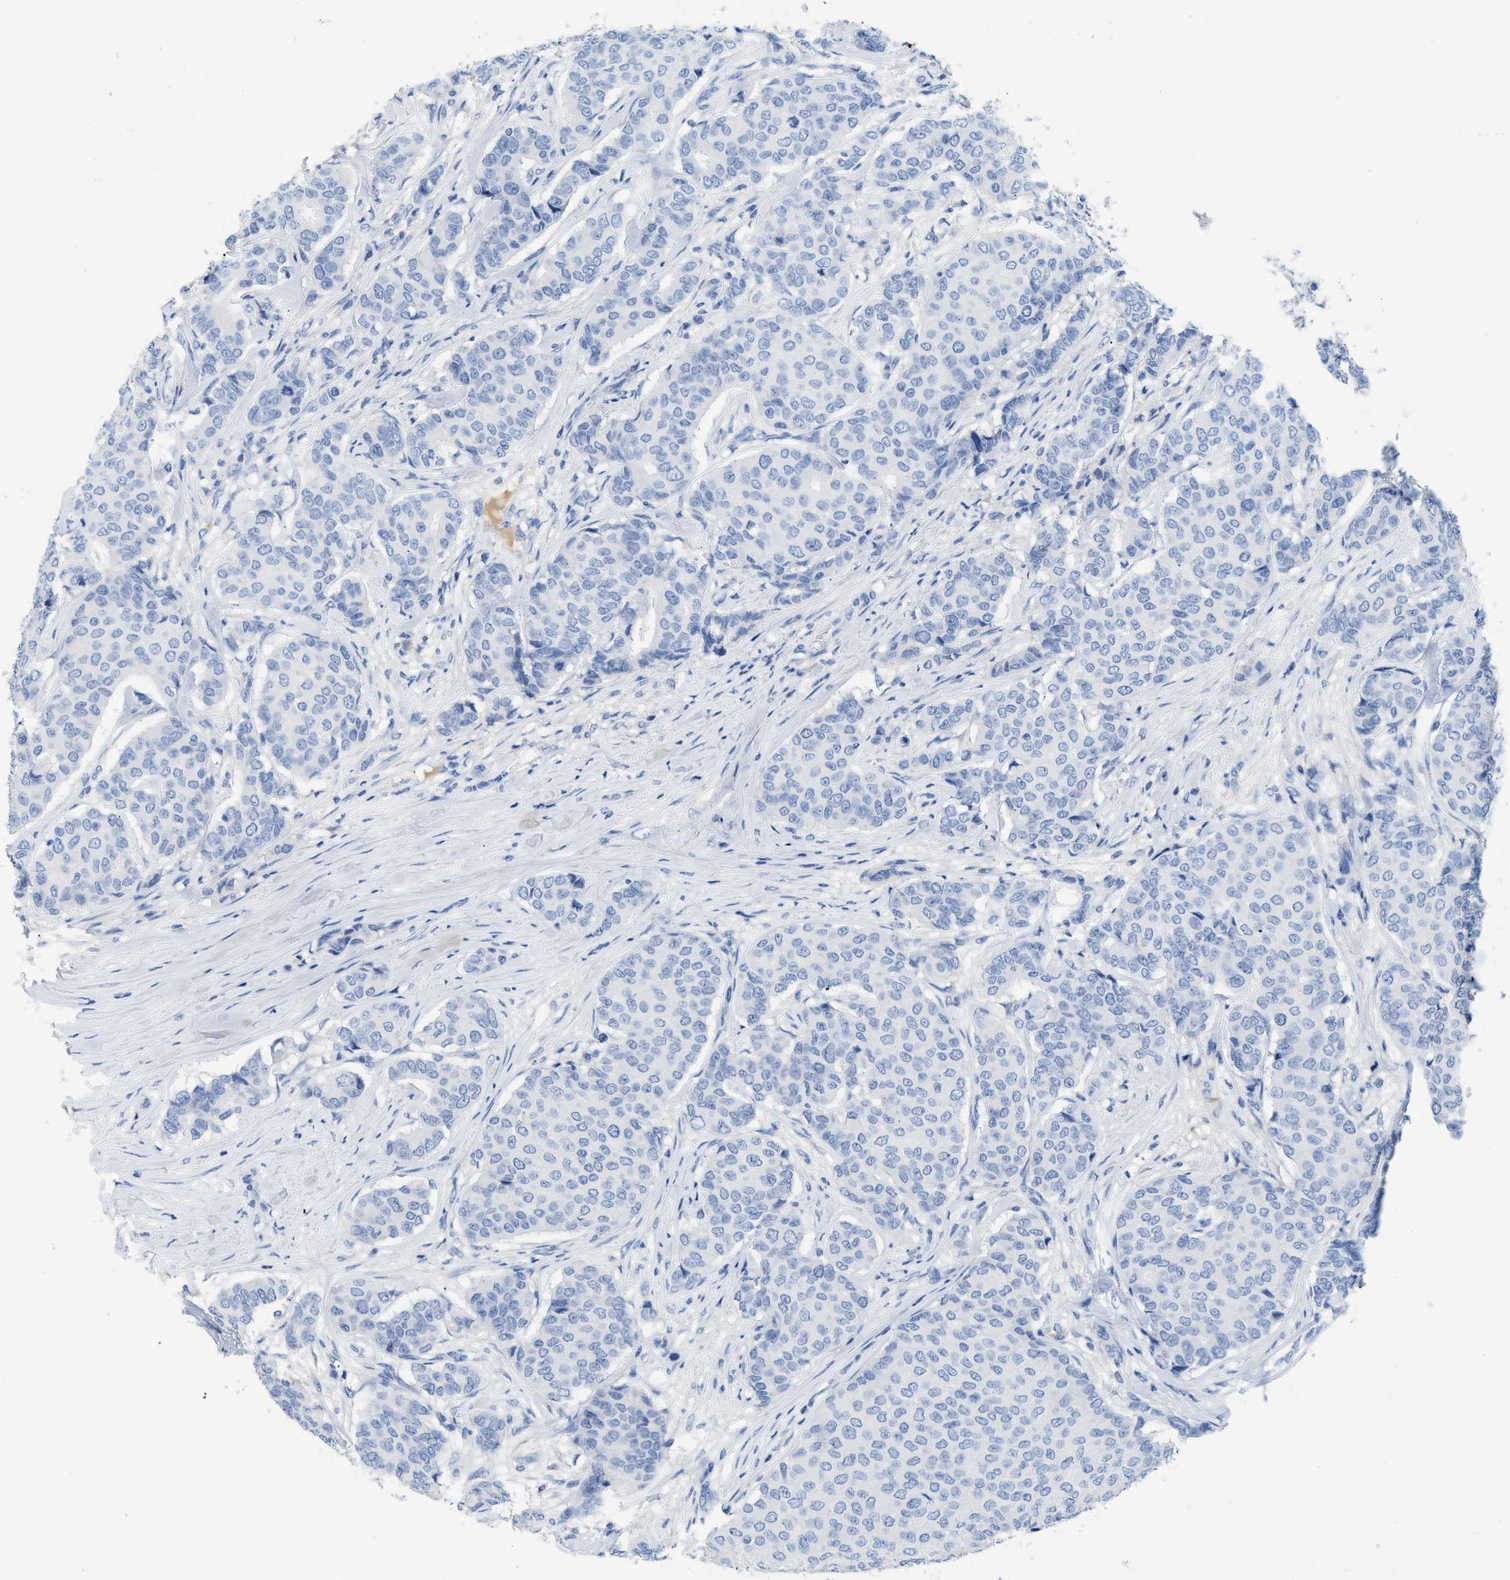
{"staining": {"intensity": "negative", "quantity": "none", "location": "none"}, "tissue": "breast cancer", "cell_type": "Tumor cells", "image_type": "cancer", "snomed": [{"axis": "morphology", "description": "Duct carcinoma"}, {"axis": "topography", "description": "Breast"}], "caption": "IHC of breast infiltrating ductal carcinoma reveals no expression in tumor cells.", "gene": "C1S", "patient": {"sex": "female", "age": 75}}